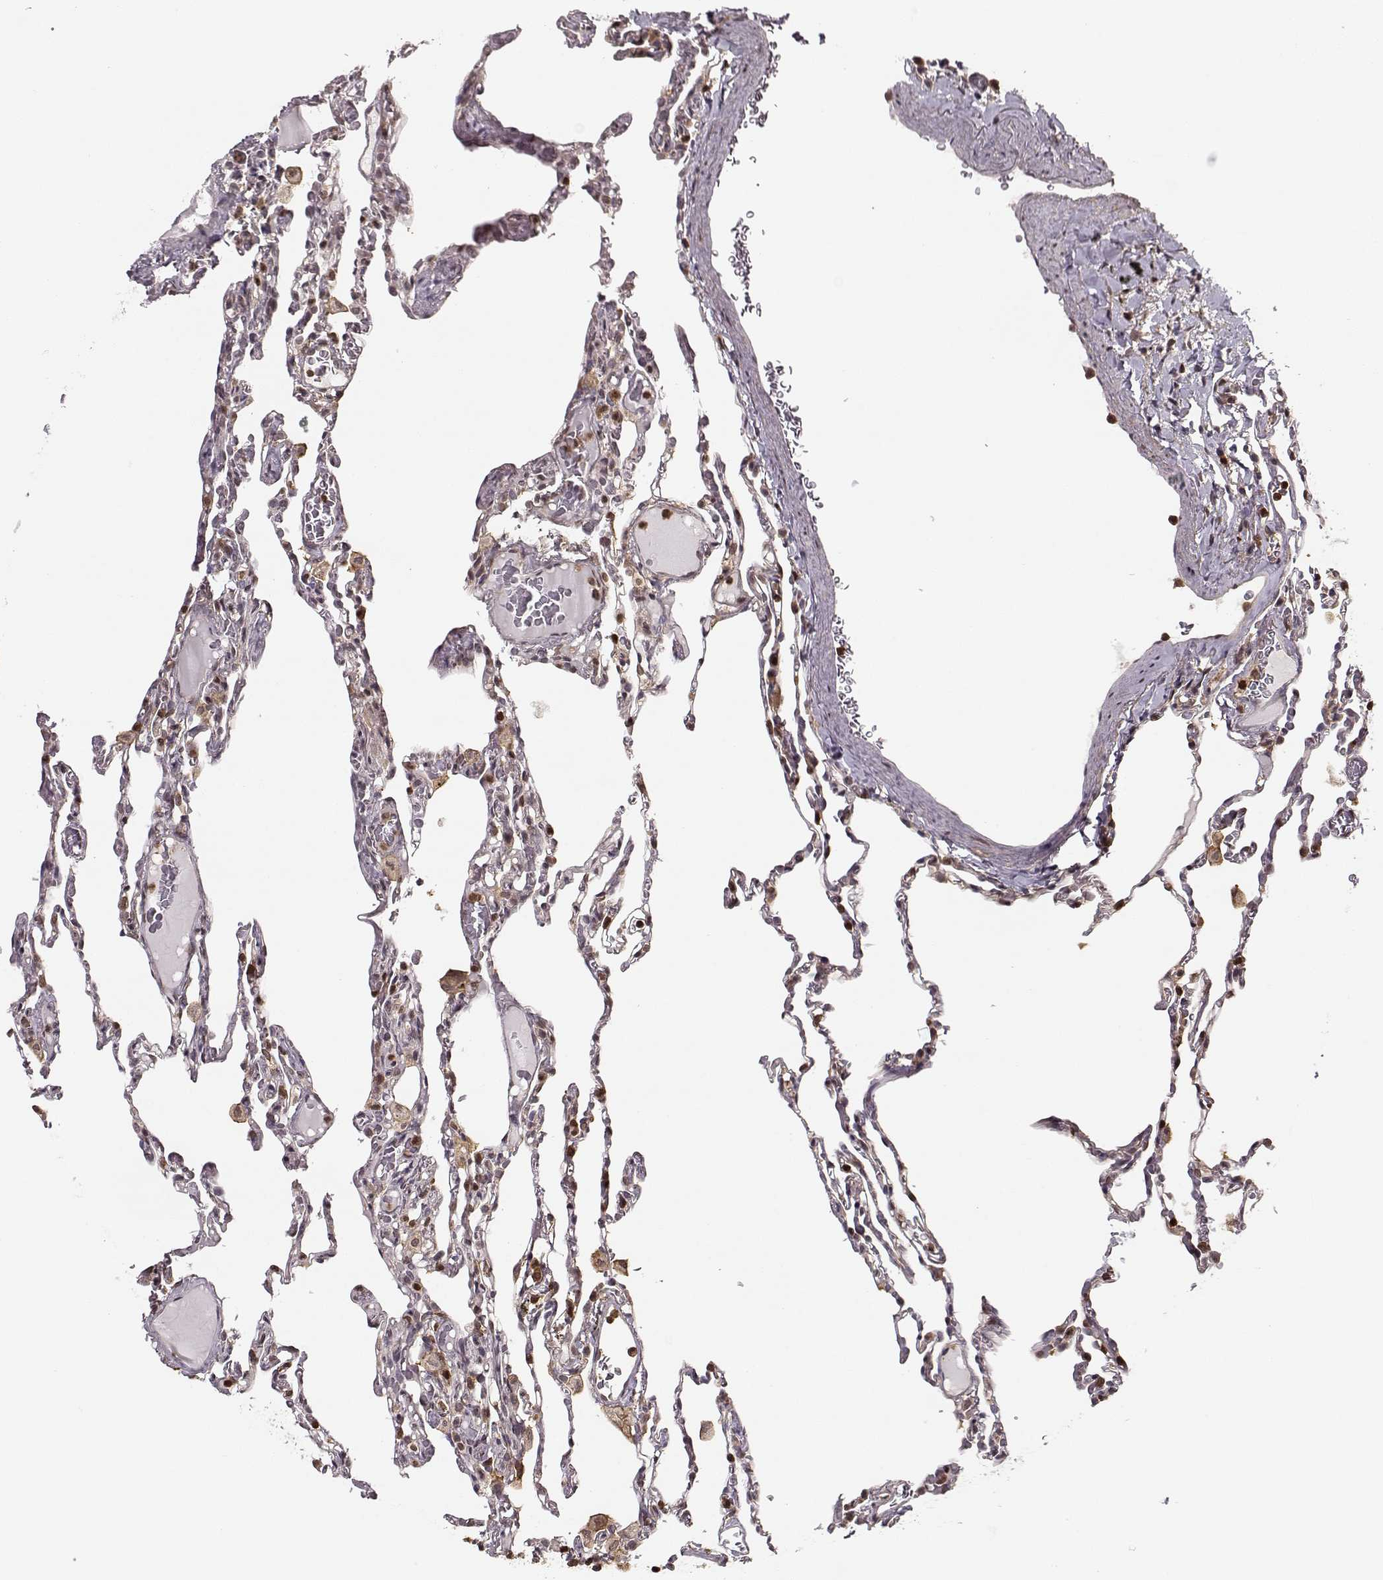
{"staining": {"intensity": "negative", "quantity": "none", "location": "none"}, "tissue": "lung", "cell_type": "Alveolar cells", "image_type": "normal", "snomed": [{"axis": "morphology", "description": "Normal tissue, NOS"}, {"axis": "topography", "description": "Lung"}], "caption": "There is no significant staining in alveolar cells of lung. Nuclei are stained in blue.", "gene": "MFSD1", "patient": {"sex": "female", "age": 43}}